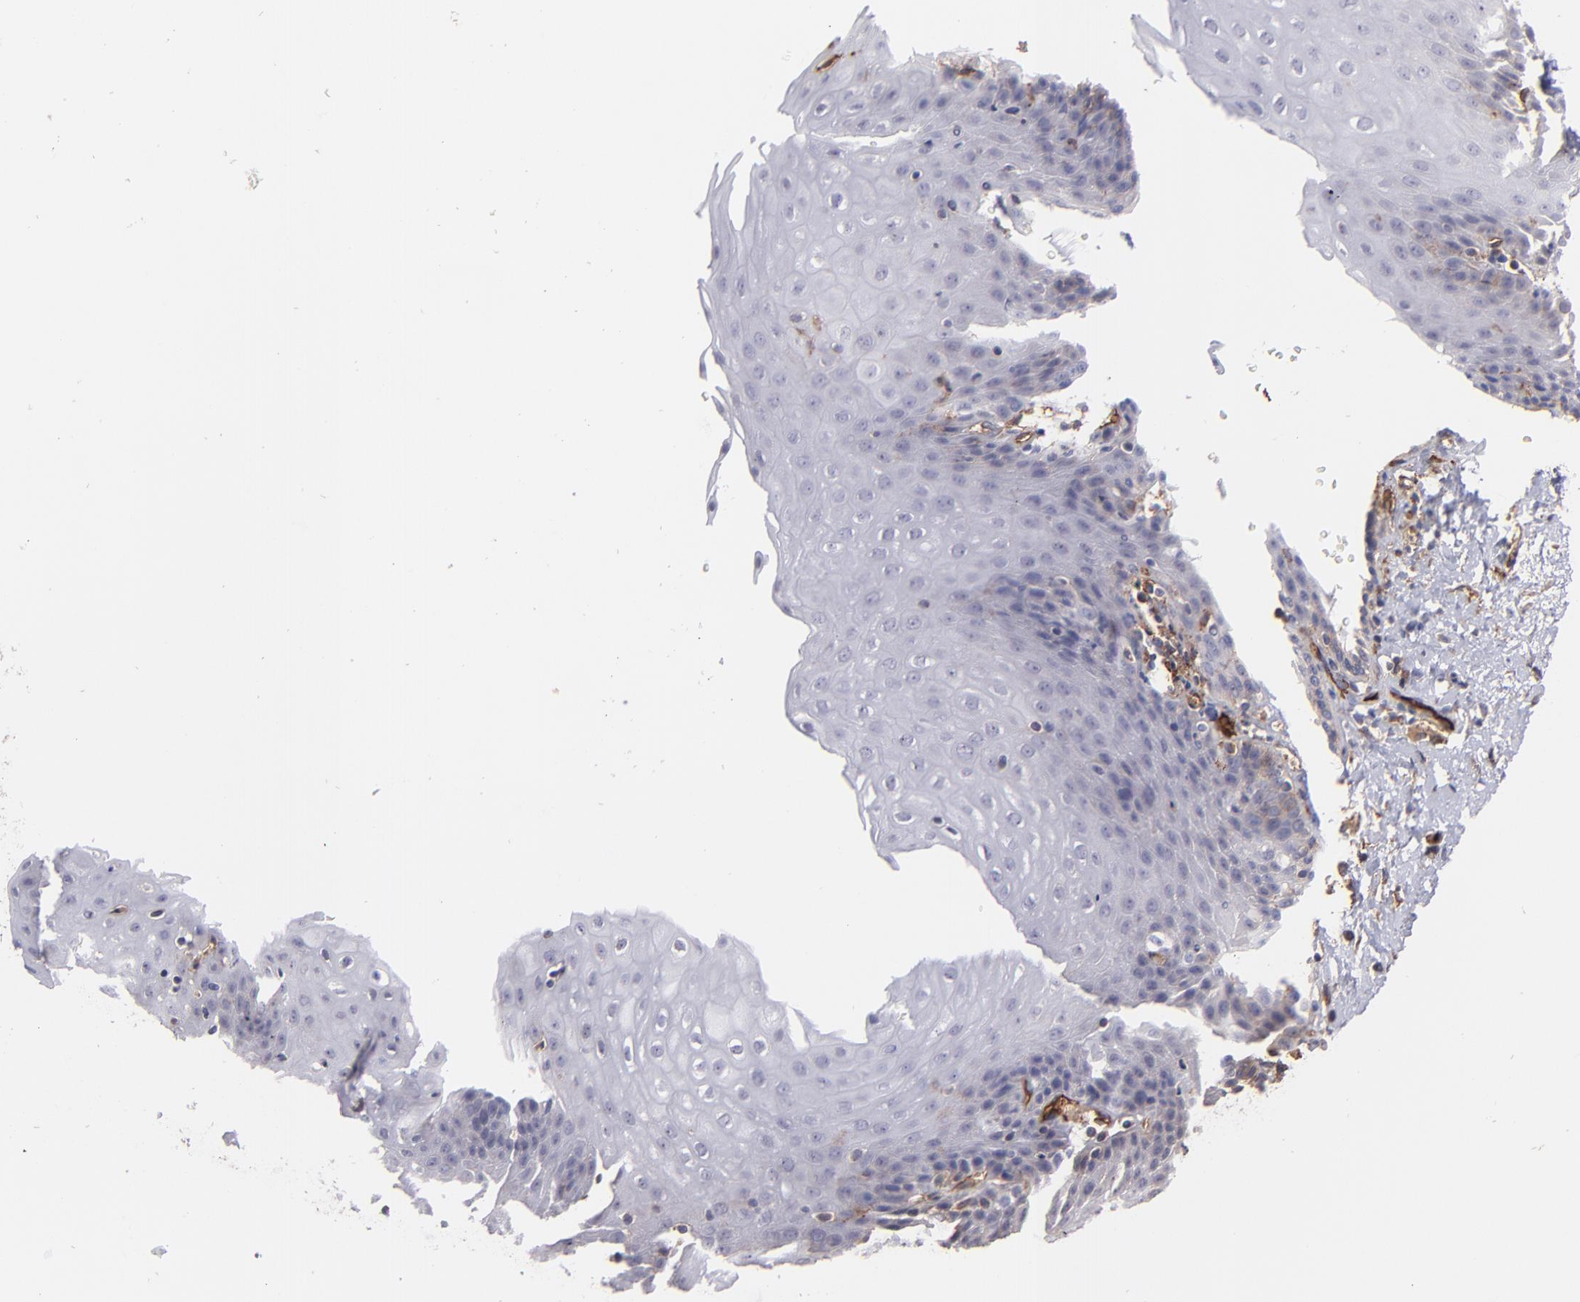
{"staining": {"intensity": "negative", "quantity": "none", "location": "none"}, "tissue": "esophagus", "cell_type": "Squamous epithelial cells", "image_type": "normal", "snomed": [{"axis": "morphology", "description": "Normal tissue, NOS"}, {"axis": "topography", "description": "Esophagus"}], "caption": "An immunohistochemistry (IHC) photomicrograph of benign esophagus is shown. There is no staining in squamous epithelial cells of esophagus. (DAB immunohistochemistry (IHC), high magnification).", "gene": "ICAM1", "patient": {"sex": "female", "age": 61}}